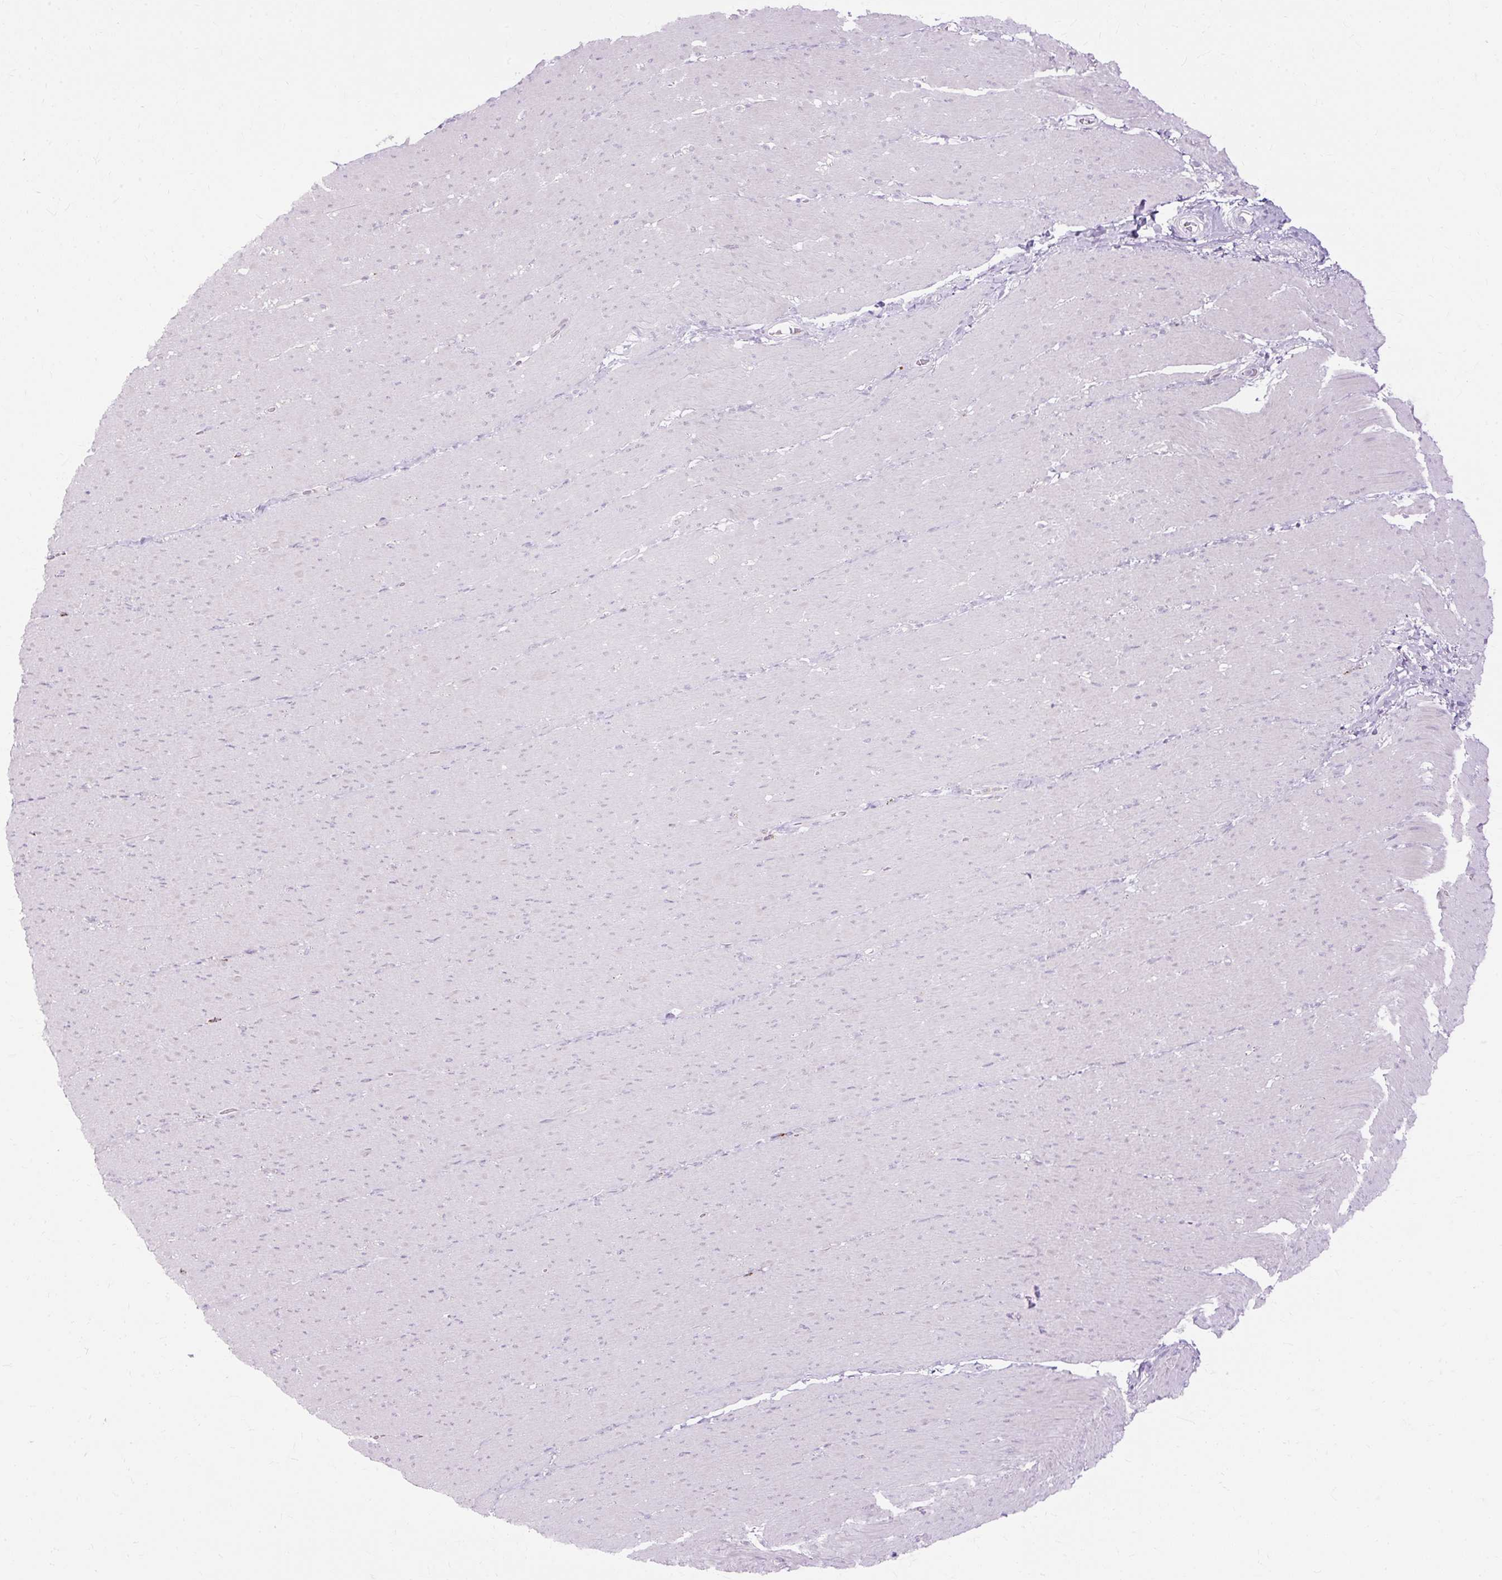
{"staining": {"intensity": "negative", "quantity": "none", "location": "none"}, "tissue": "smooth muscle", "cell_type": "Smooth muscle cells", "image_type": "normal", "snomed": [{"axis": "morphology", "description": "Normal tissue, NOS"}, {"axis": "topography", "description": "Smooth muscle"}, {"axis": "topography", "description": "Rectum"}], "caption": "A high-resolution photomicrograph shows immunohistochemistry (IHC) staining of normal smooth muscle, which demonstrates no significant staining in smooth muscle cells. (DAB (3,3'-diaminobenzidine) IHC visualized using brightfield microscopy, high magnification).", "gene": "HSD11B1", "patient": {"sex": "male", "age": 53}}